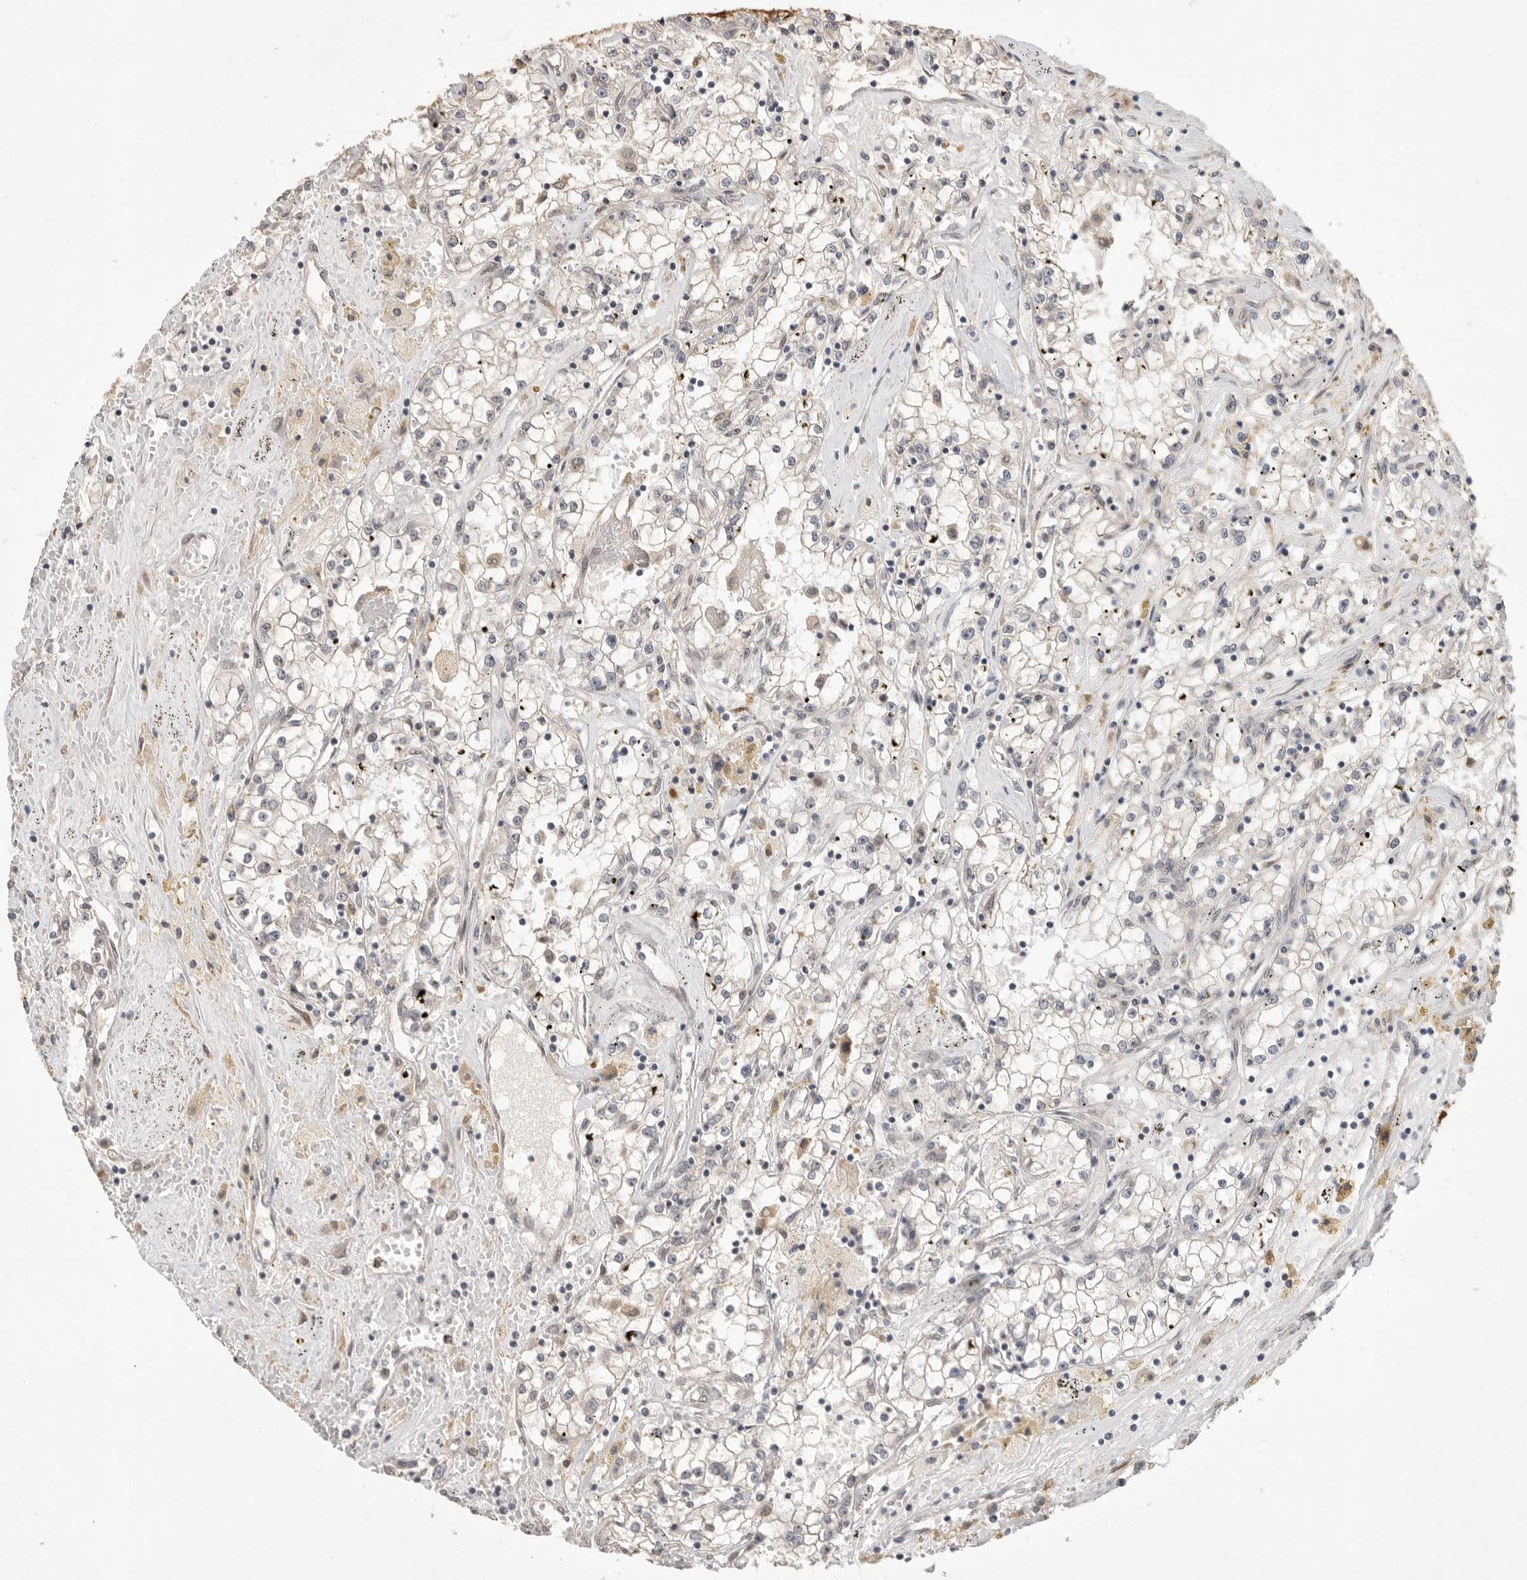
{"staining": {"intensity": "negative", "quantity": "none", "location": "none"}, "tissue": "renal cancer", "cell_type": "Tumor cells", "image_type": "cancer", "snomed": [{"axis": "morphology", "description": "Adenocarcinoma, NOS"}, {"axis": "topography", "description": "Kidney"}], "caption": "This is an immunohistochemistry (IHC) micrograph of renal adenocarcinoma. There is no staining in tumor cells.", "gene": "LEMD3", "patient": {"sex": "male", "age": 56}}